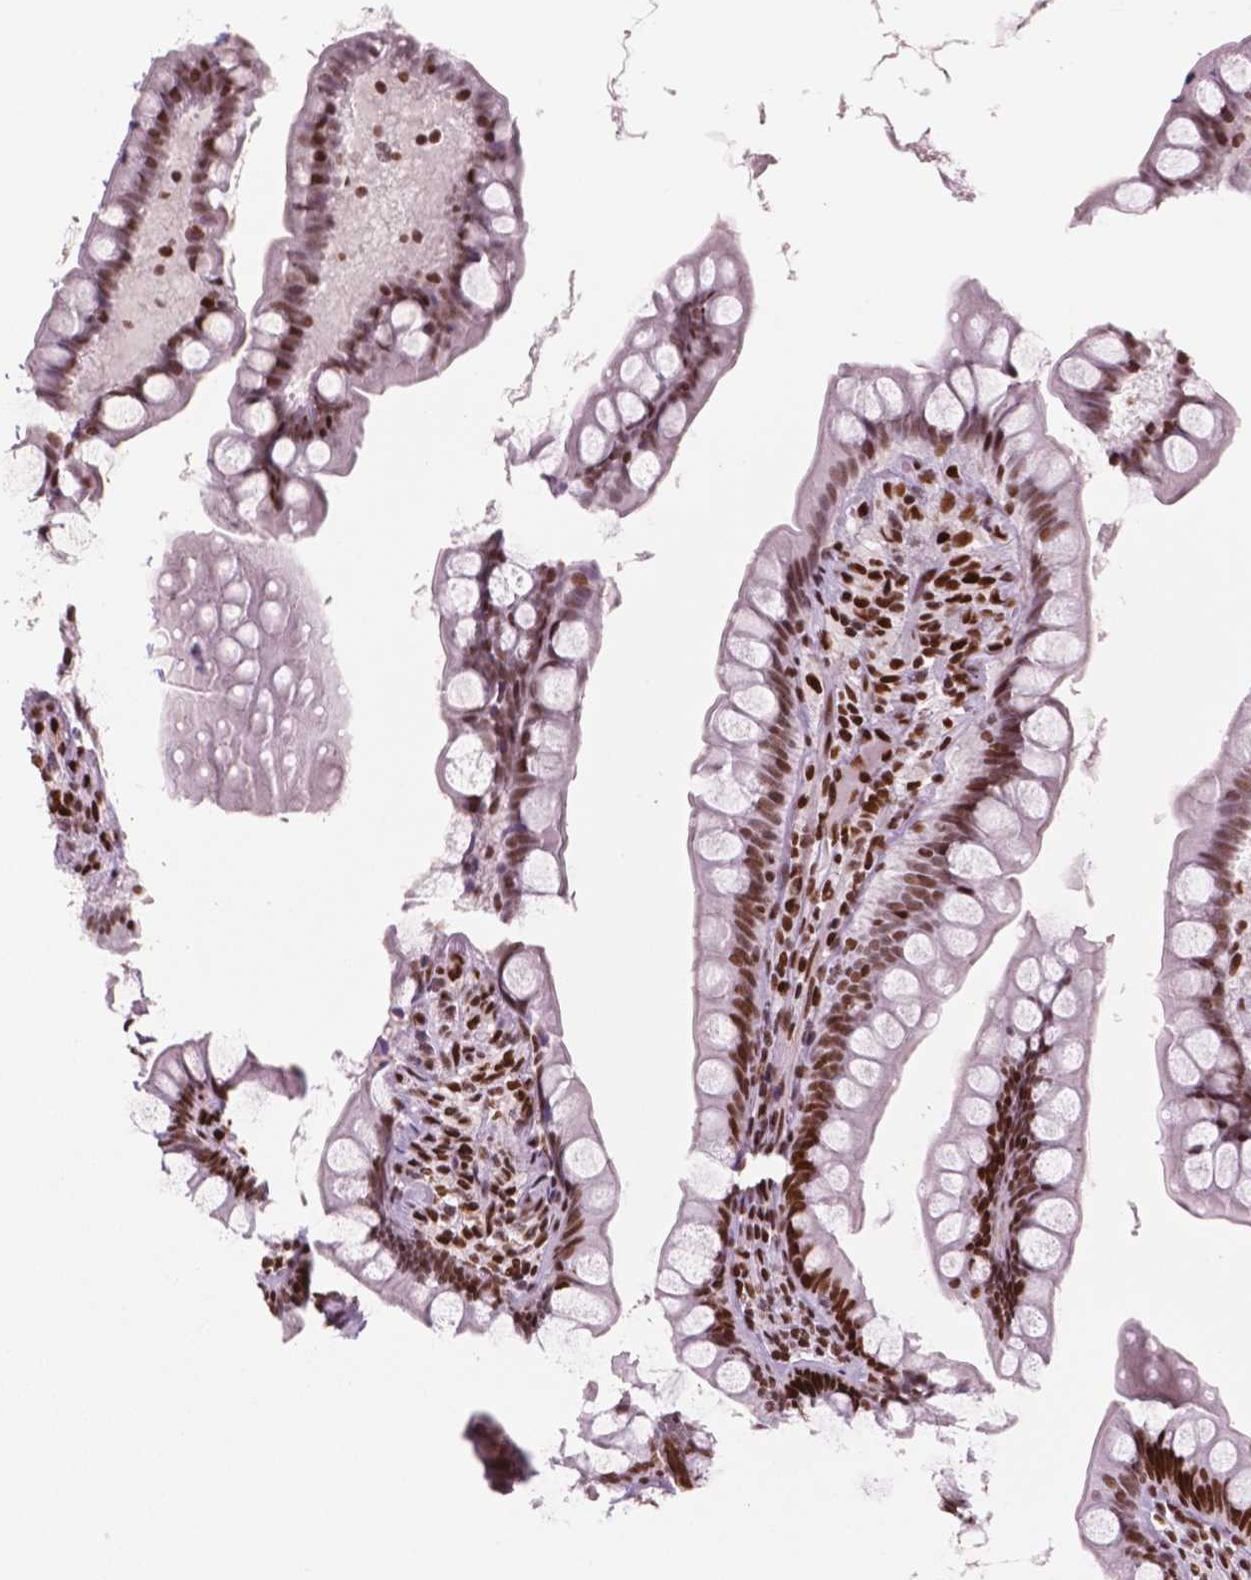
{"staining": {"intensity": "moderate", "quantity": ">75%", "location": "nuclear"}, "tissue": "small intestine", "cell_type": "Glandular cells", "image_type": "normal", "snomed": [{"axis": "morphology", "description": "Normal tissue, NOS"}, {"axis": "topography", "description": "Small intestine"}], "caption": "An IHC image of benign tissue is shown. Protein staining in brown shows moderate nuclear positivity in small intestine within glandular cells.", "gene": "MSH6", "patient": {"sex": "male", "age": 70}}